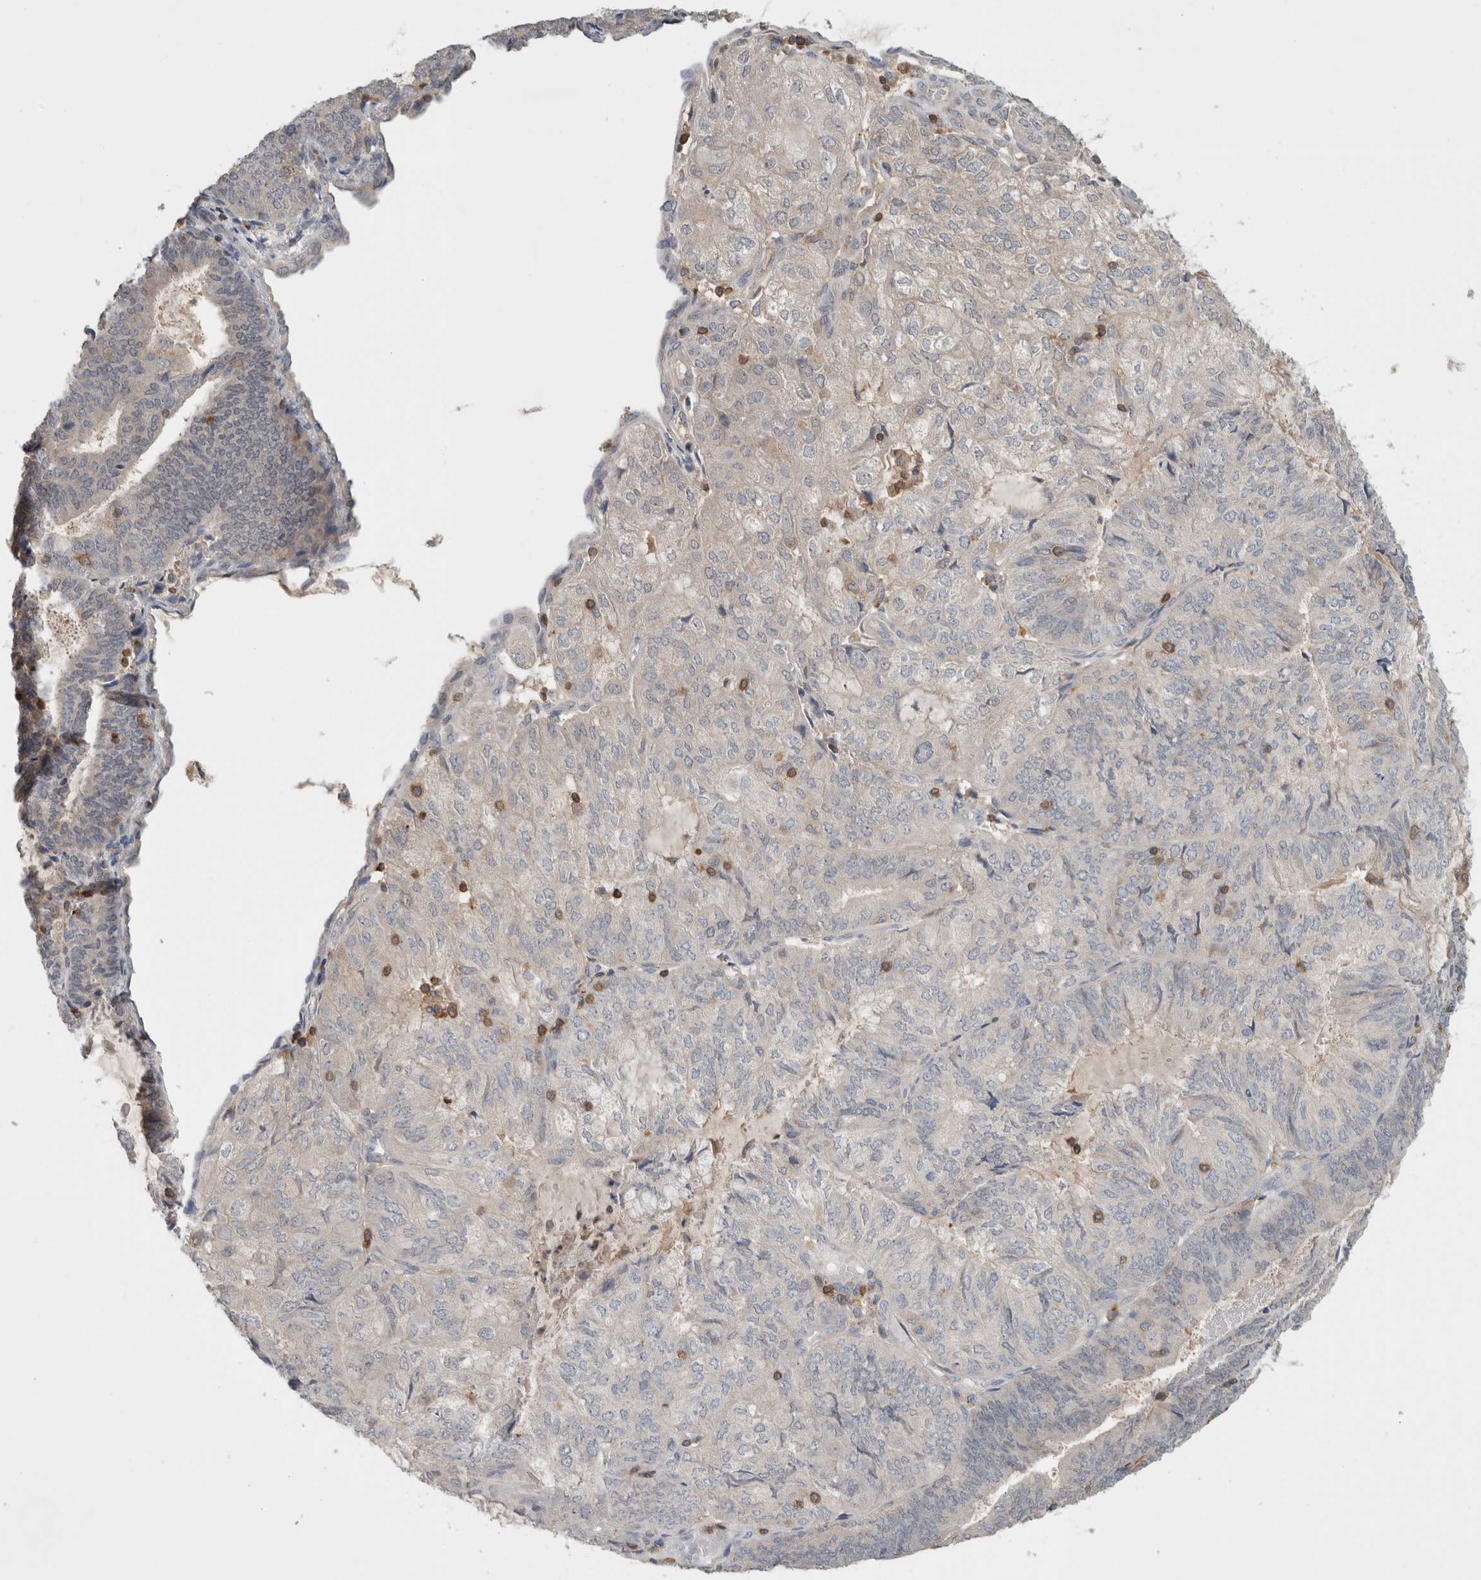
{"staining": {"intensity": "negative", "quantity": "none", "location": "none"}, "tissue": "endometrial cancer", "cell_type": "Tumor cells", "image_type": "cancer", "snomed": [{"axis": "morphology", "description": "Adenocarcinoma, NOS"}, {"axis": "topography", "description": "Endometrium"}], "caption": "Immunohistochemical staining of human endometrial cancer shows no significant expression in tumor cells.", "gene": "GFRA2", "patient": {"sex": "female", "age": 81}}